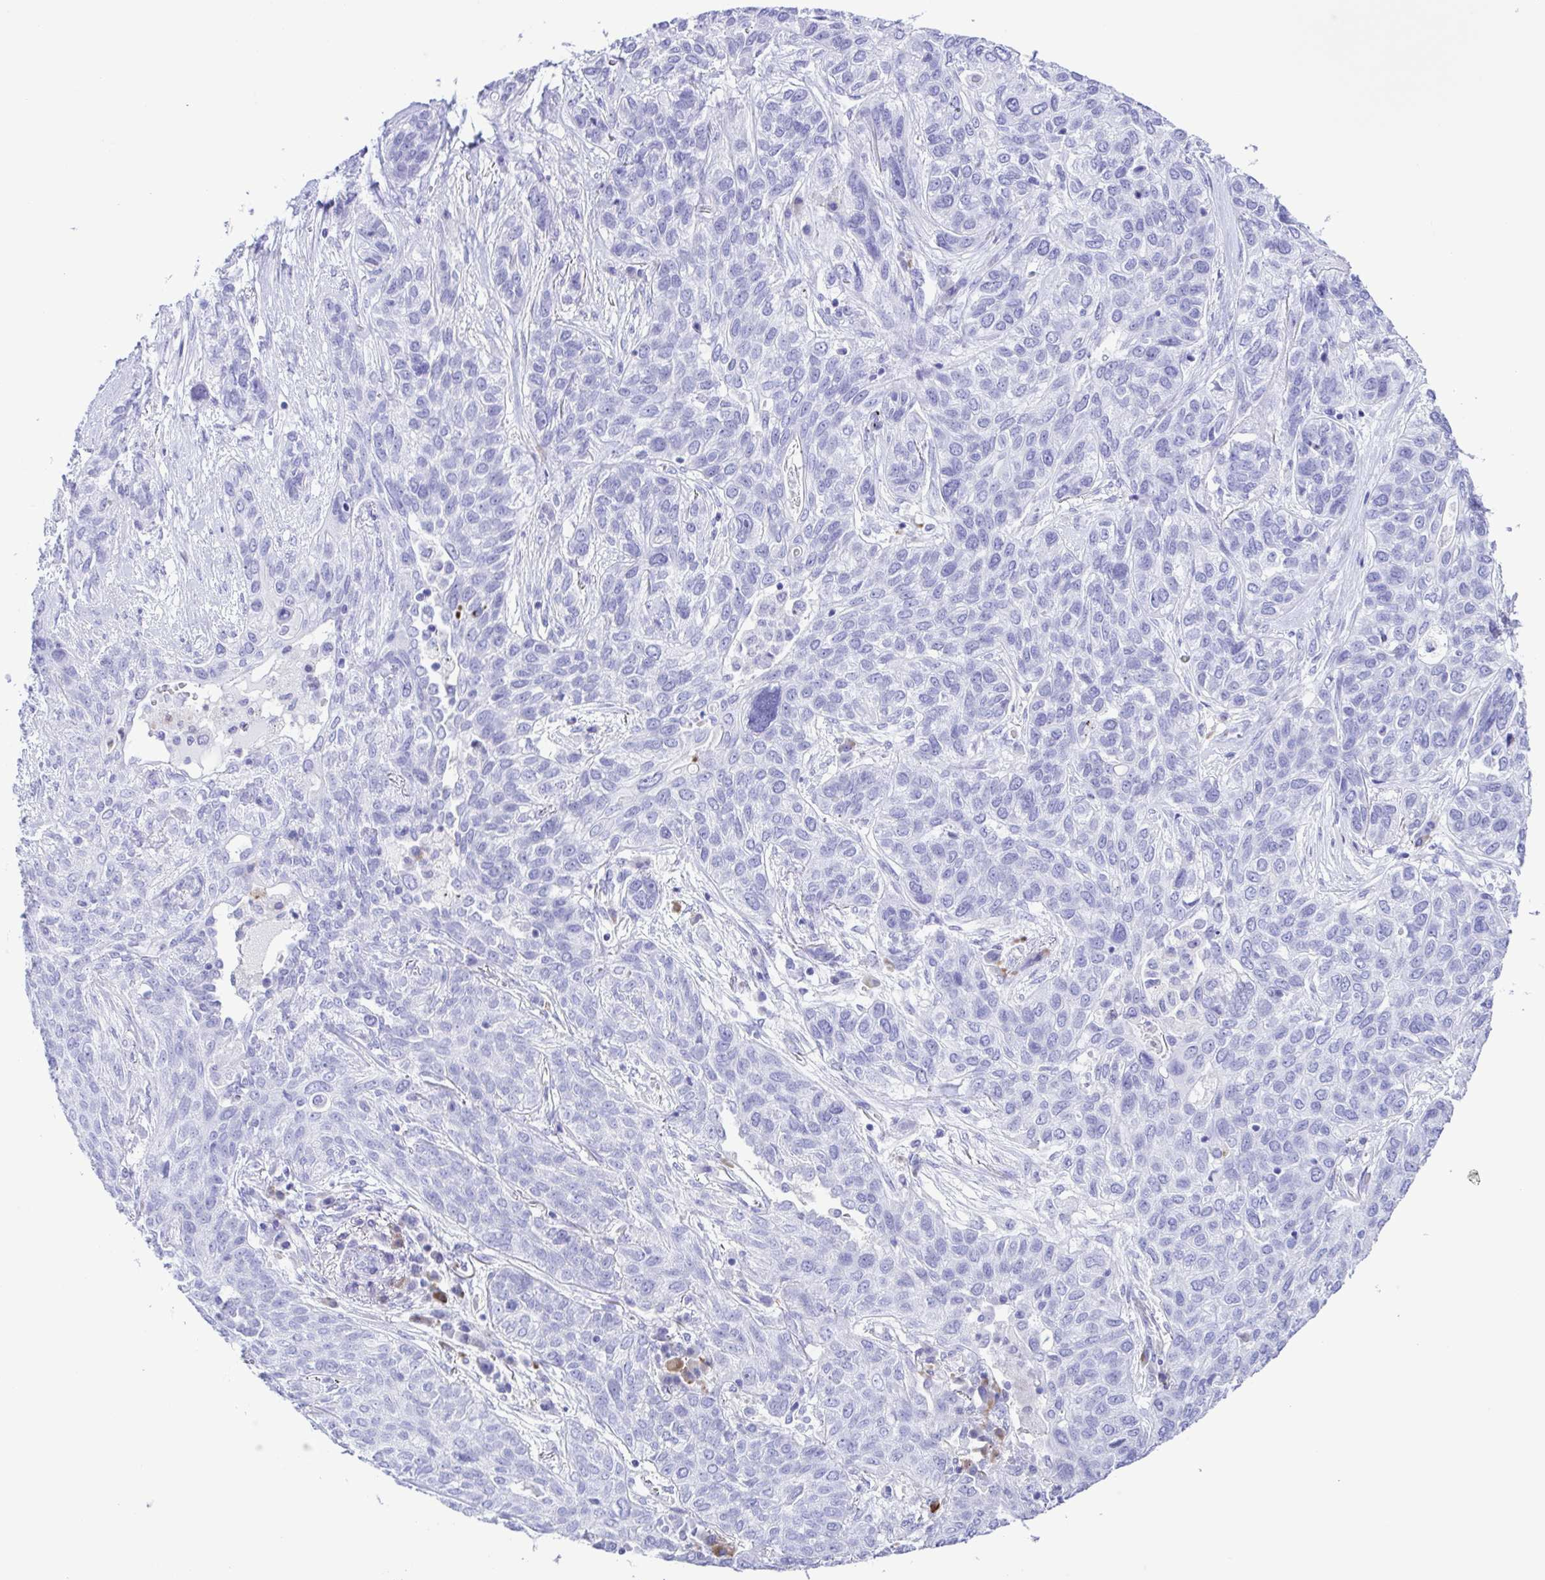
{"staining": {"intensity": "negative", "quantity": "none", "location": "none"}, "tissue": "lung cancer", "cell_type": "Tumor cells", "image_type": "cancer", "snomed": [{"axis": "morphology", "description": "Squamous cell carcinoma, NOS"}, {"axis": "topography", "description": "Lung"}], "caption": "Lung cancer (squamous cell carcinoma) stained for a protein using immunohistochemistry (IHC) exhibits no positivity tumor cells.", "gene": "GPR17", "patient": {"sex": "female", "age": 70}}